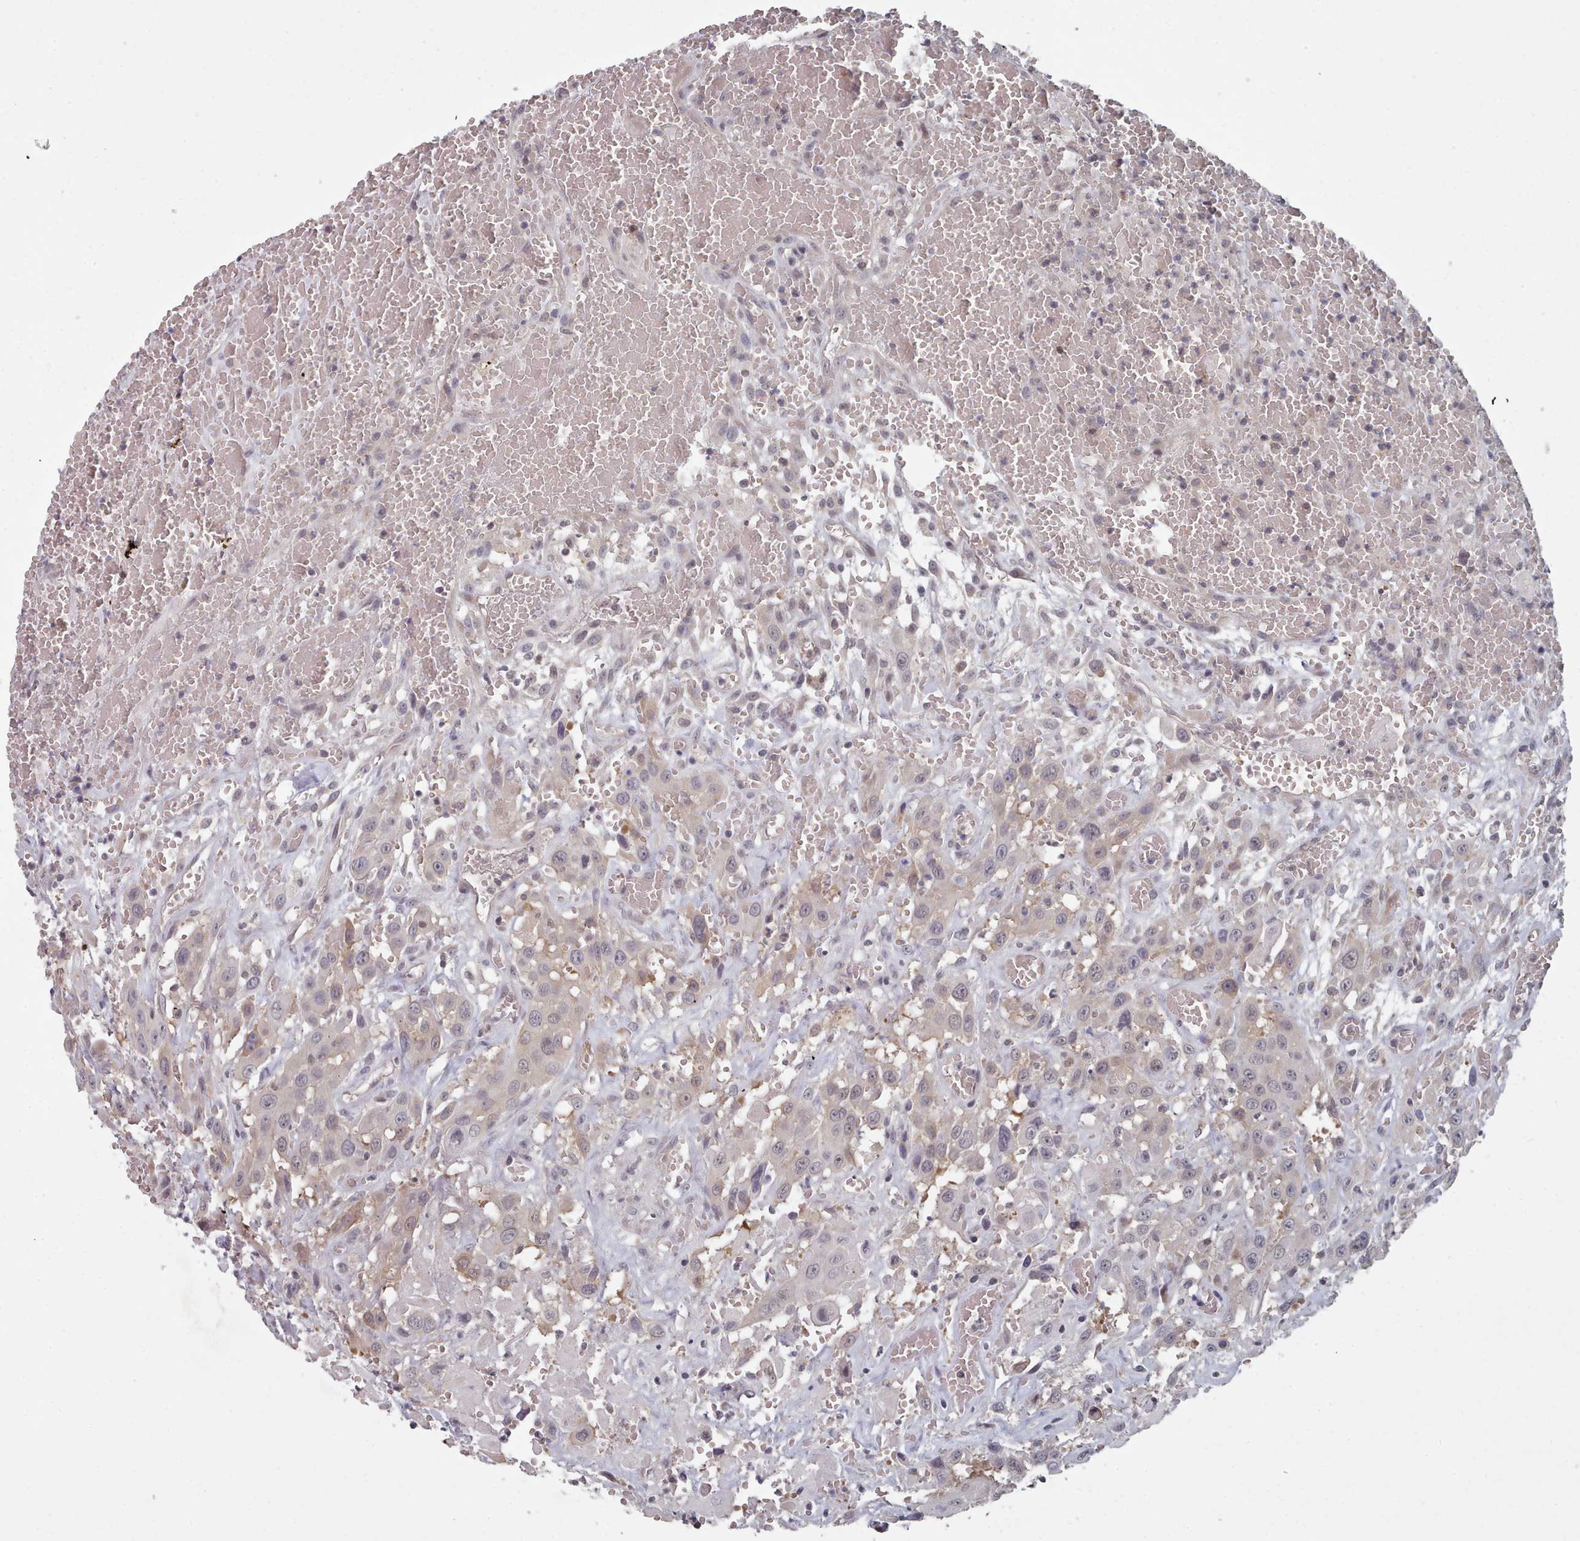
{"staining": {"intensity": "negative", "quantity": "none", "location": "none"}, "tissue": "head and neck cancer", "cell_type": "Tumor cells", "image_type": "cancer", "snomed": [{"axis": "morphology", "description": "Squamous cell carcinoma, NOS"}, {"axis": "topography", "description": "Head-Neck"}], "caption": "A high-resolution histopathology image shows IHC staining of squamous cell carcinoma (head and neck), which reveals no significant positivity in tumor cells.", "gene": "HYAL3", "patient": {"sex": "male", "age": 81}}